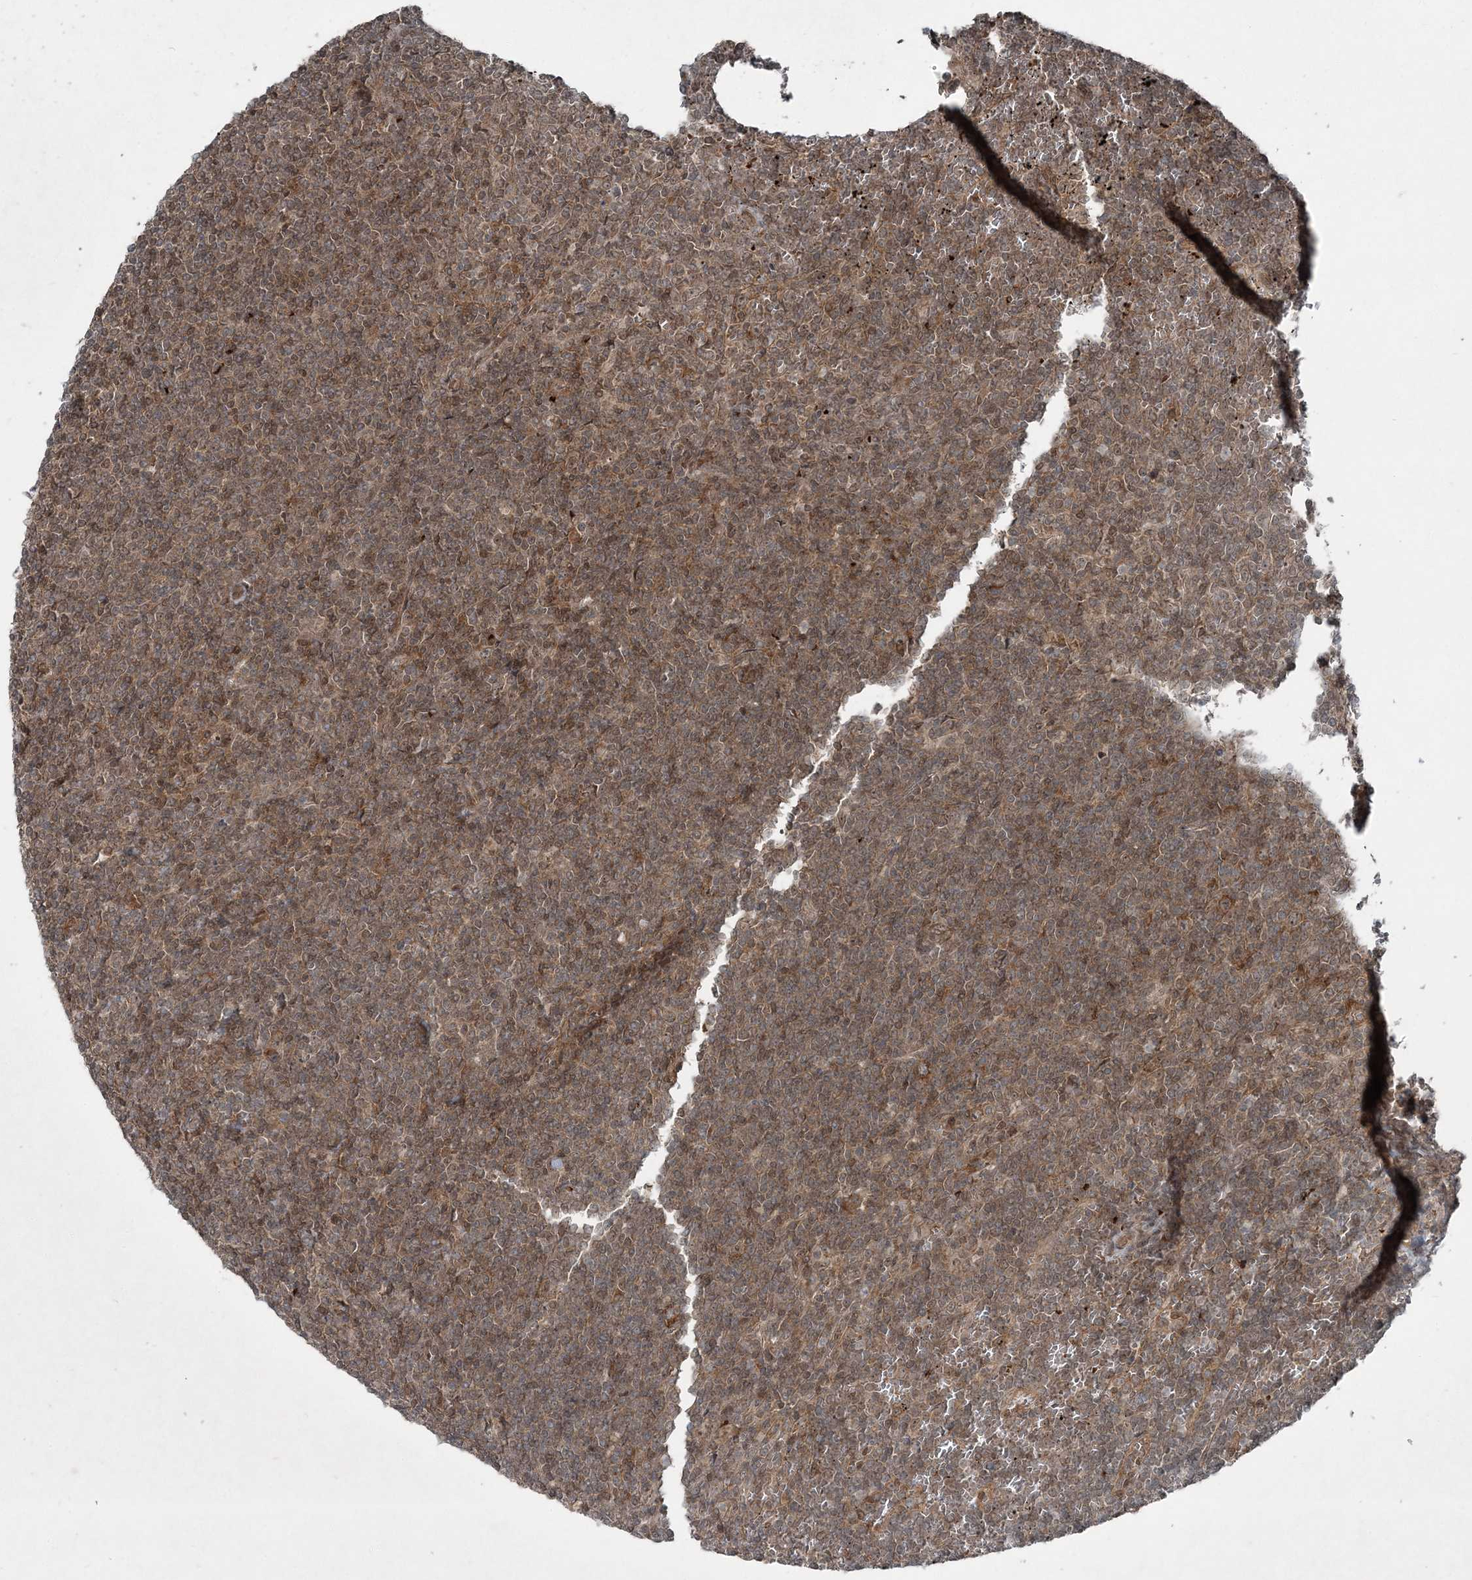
{"staining": {"intensity": "moderate", "quantity": ">75%", "location": "cytoplasmic/membranous,nuclear"}, "tissue": "lymphoma", "cell_type": "Tumor cells", "image_type": "cancer", "snomed": [{"axis": "morphology", "description": "Malignant lymphoma, non-Hodgkin's type, Low grade"}, {"axis": "topography", "description": "Spleen"}], "caption": "High-power microscopy captured an IHC micrograph of lymphoma, revealing moderate cytoplasmic/membranous and nuclear positivity in approximately >75% of tumor cells.", "gene": "FBXL17", "patient": {"sex": "female", "age": 19}}